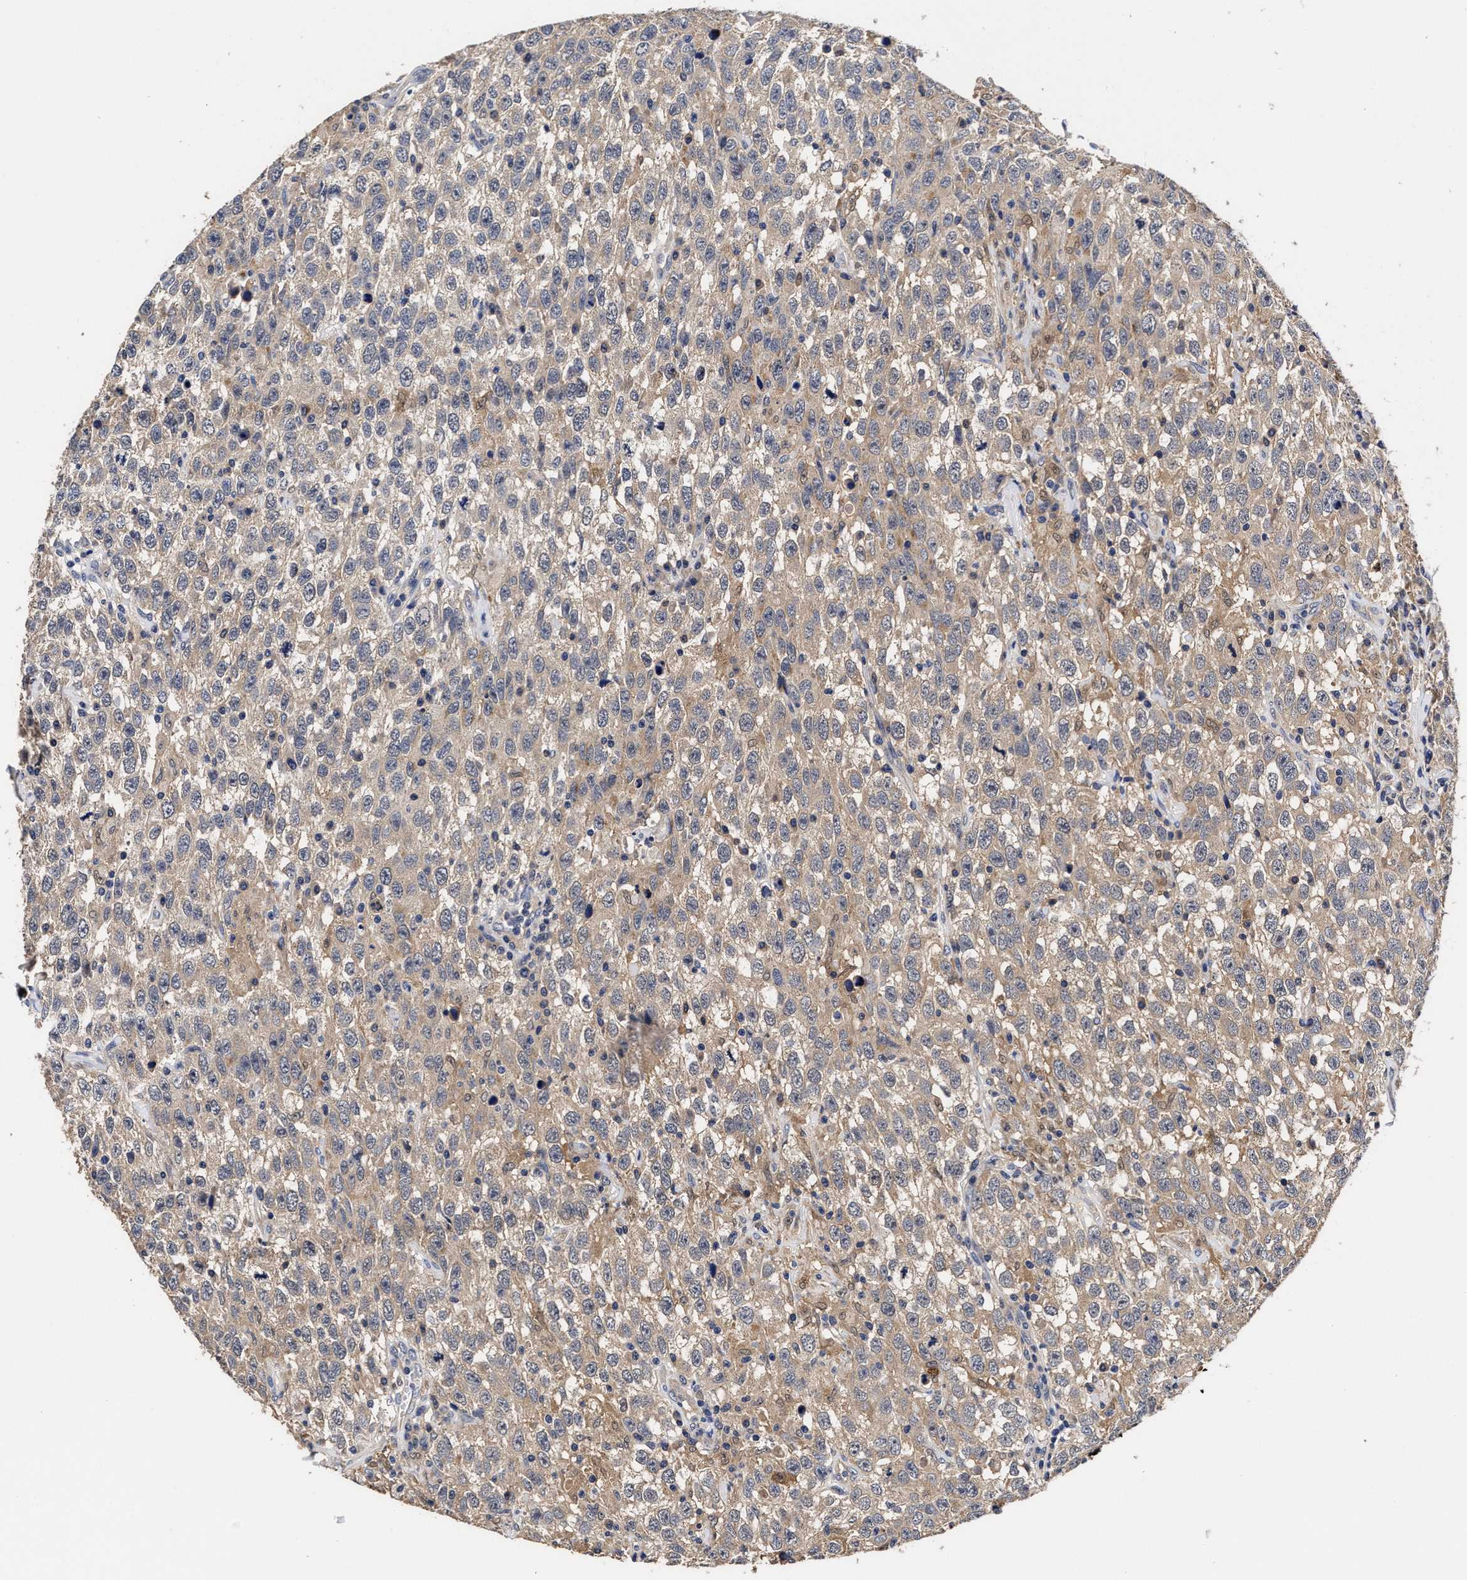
{"staining": {"intensity": "weak", "quantity": ">75%", "location": "cytoplasmic/membranous"}, "tissue": "testis cancer", "cell_type": "Tumor cells", "image_type": "cancer", "snomed": [{"axis": "morphology", "description": "Seminoma, NOS"}, {"axis": "topography", "description": "Testis"}], "caption": "Immunohistochemical staining of testis cancer exhibits low levels of weak cytoplasmic/membranous staining in about >75% of tumor cells.", "gene": "SOCS5", "patient": {"sex": "male", "age": 41}}